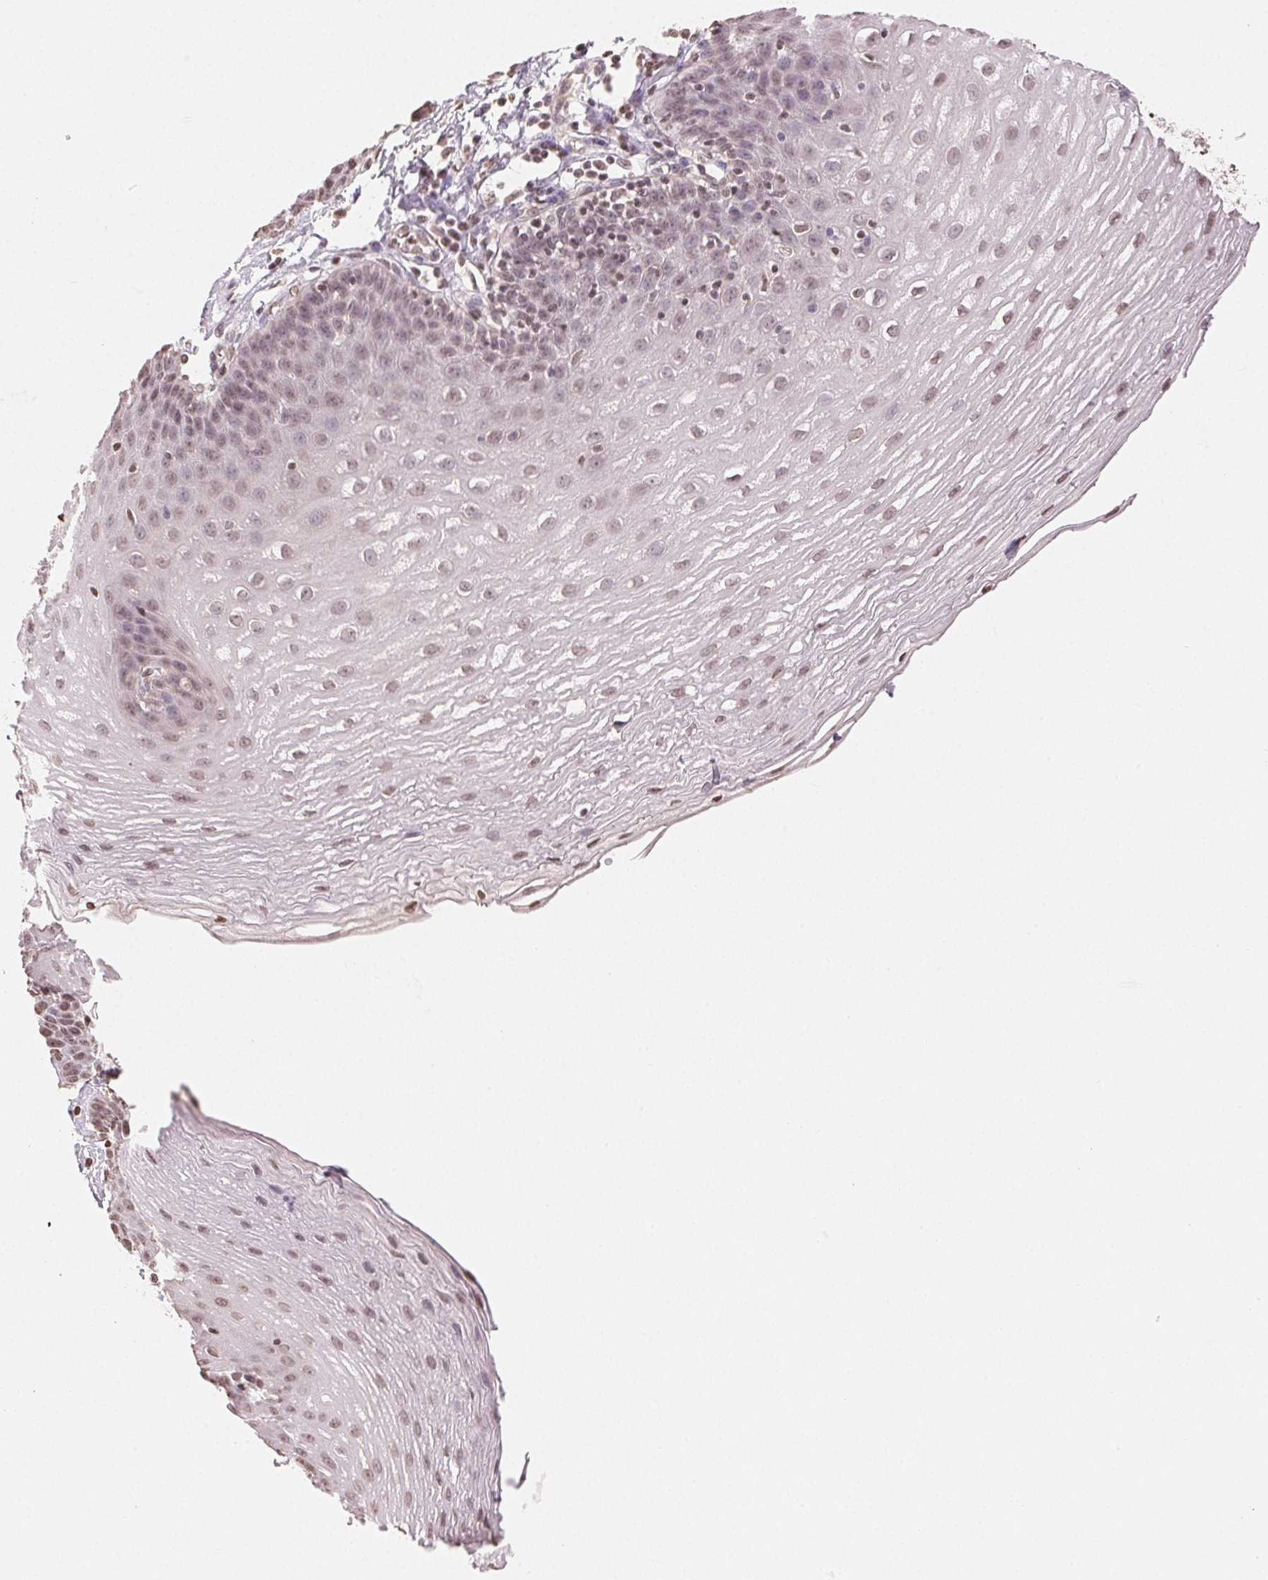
{"staining": {"intensity": "weak", "quantity": "25%-75%", "location": "nuclear"}, "tissue": "esophagus", "cell_type": "Squamous epithelial cells", "image_type": "normal", "snomed": [{"axis": "morphology", "description": "Normal tissue, NOS"}, {"axis": "topography", "description": "Esophagus"}], "caption": "The histopathology image demonstrates a brown stain indicating the presence of a protein in the nuclear of squamous epithelial cells in esophagus. (DAB = brown stain, brightfield microscopy at high magnification).", "gene": "TBP", "patient": {"sex": "female", "age": 81}}